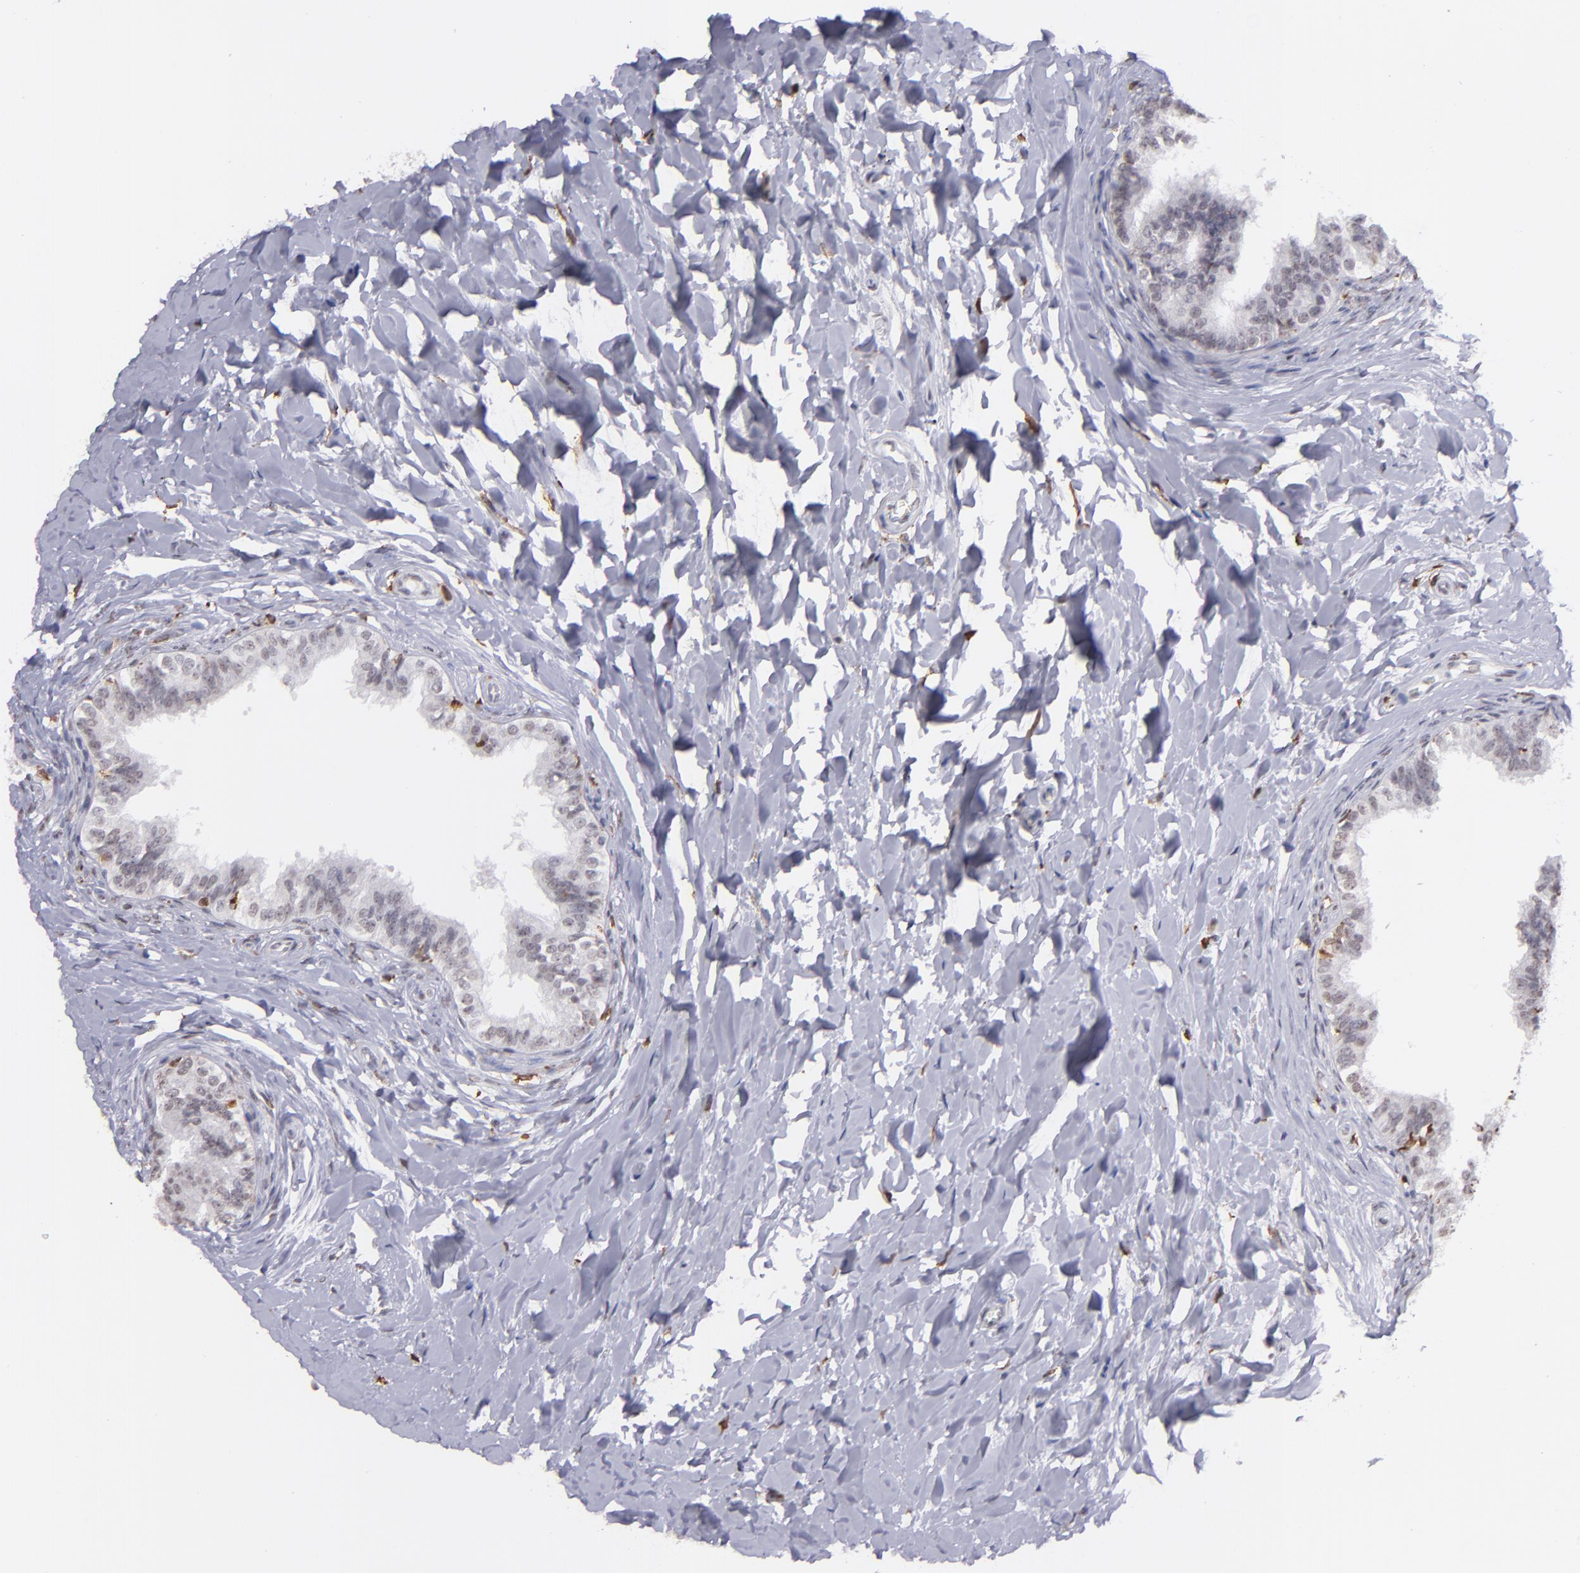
{"staining": {"intensity": "weak", "quantity": "<25%", "location": "cytoplasmic/membranous"}, "tissue": "epididymis", "cell_type": "Glandular cells", "image_type": "normal", "snomed": [{"axis": "morphology", "description": "Normal tissue, NOS"}, {"axis": "topography", "description": "Soft tissue"}, {"axis": "topography", "description": "Epididymis"}], "caption": "A micrograph of human epididymis is negative for staining in glandular cells.", "gene": "NCF2", "patient": {"sex": "male", "age": 26}}